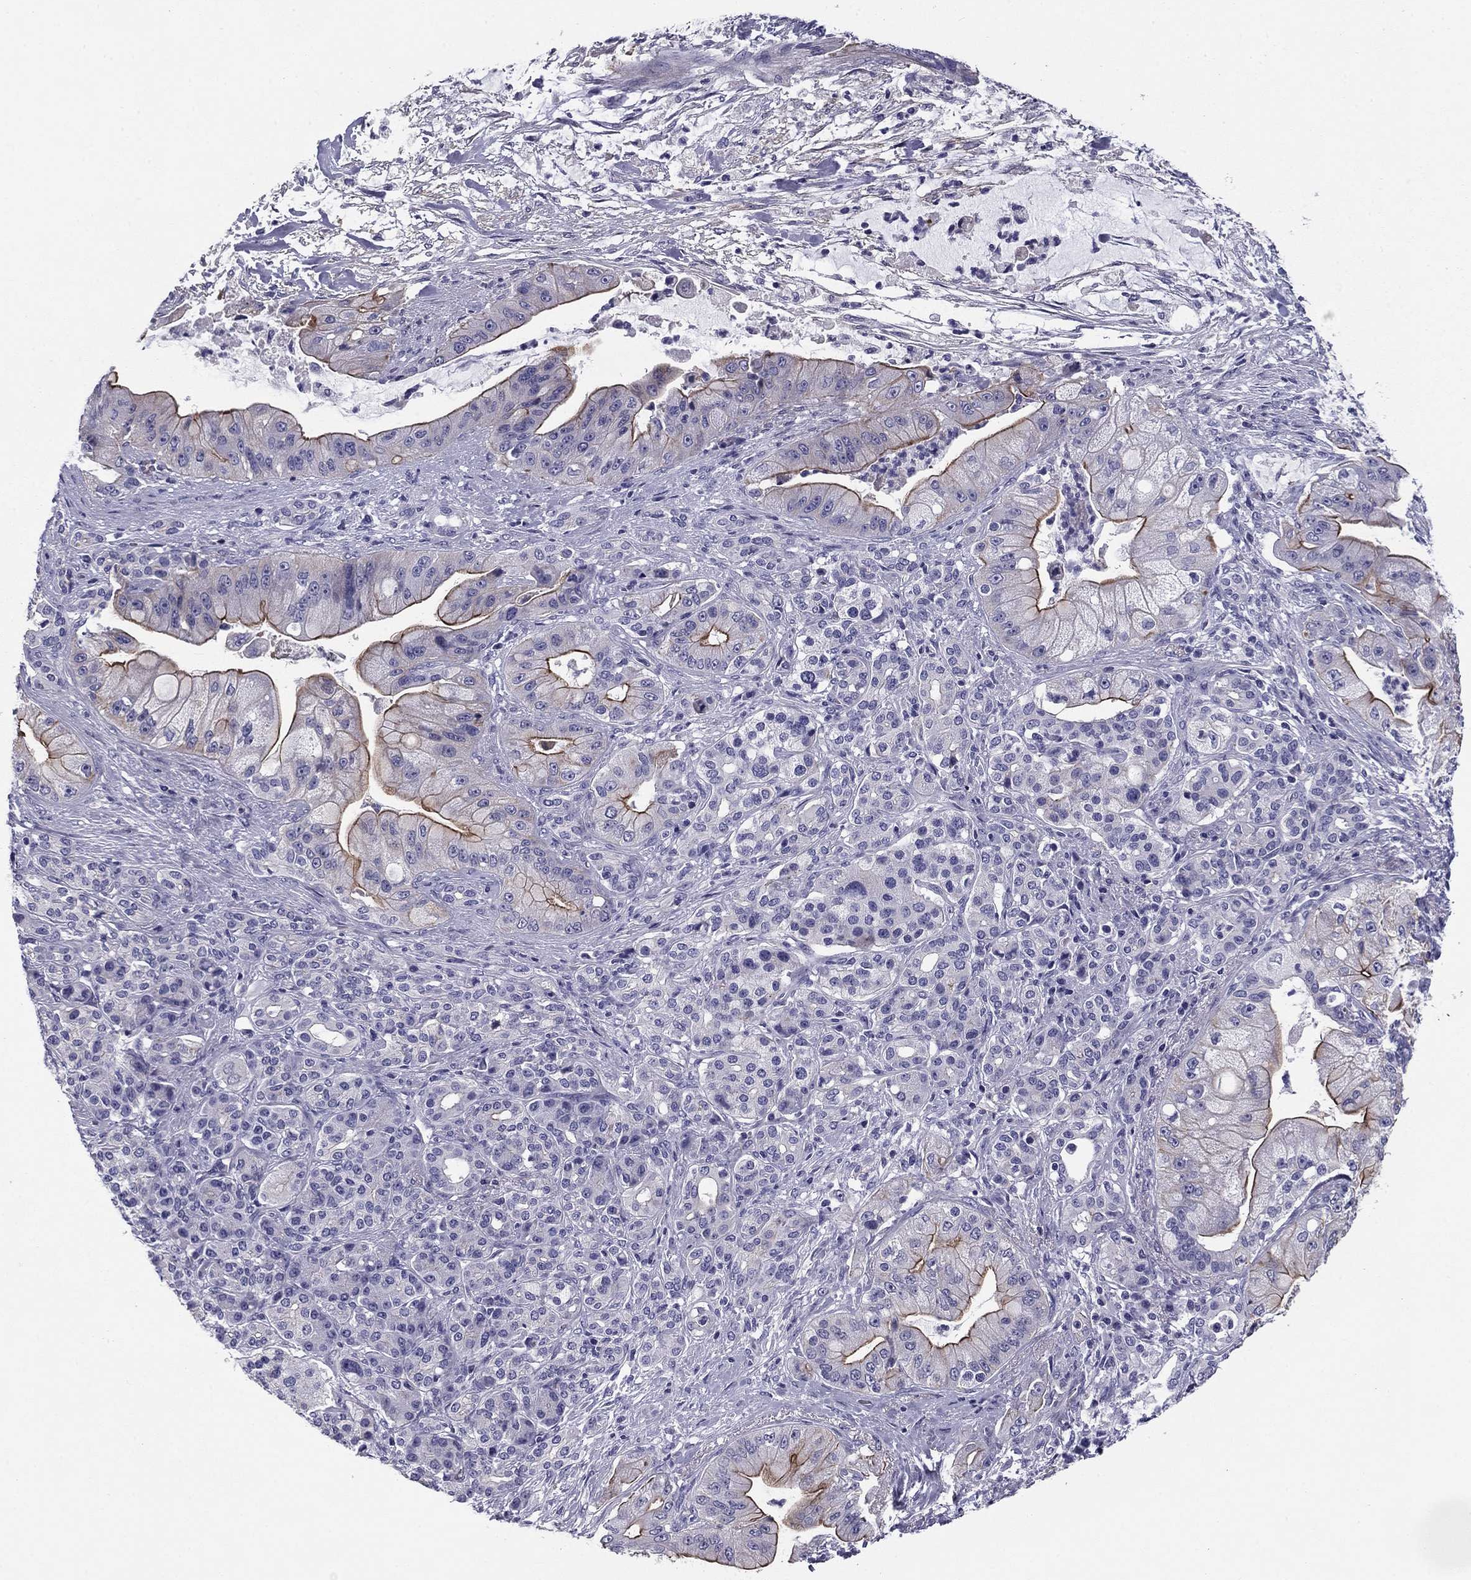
{"staining": {"intensity": "strong", "quantity": "25%-75%", "location": "cytoplasmic/membranous"}, "tissue": "pancreatic cancer", "cell_type": "Tumor cells", "image_type": "cancer", "snomed": [{"axis": "morphology", "description": "Normal tissue, NOS"}, {"axis": "morphology", "description": "Inflammation, NOS"}, {"axis": "morphology", "description": "Adenocarcinoma, NOS"}, {"axis": "topography", "description": "Pancreas"}], "caption": "Immunohistochemical staining of human pancreatic cancer (adenocarcinoma) exhibits strong cytoplasmic/membranous protein positivity in approximately 25%-75% of tumor cells. (DAB (3,3'-diaminobenzidine) = brown stain, brightfield microscopy at high magnification).", "gene": "FLNC", "patient": {"sex": "male", "age": 57}}